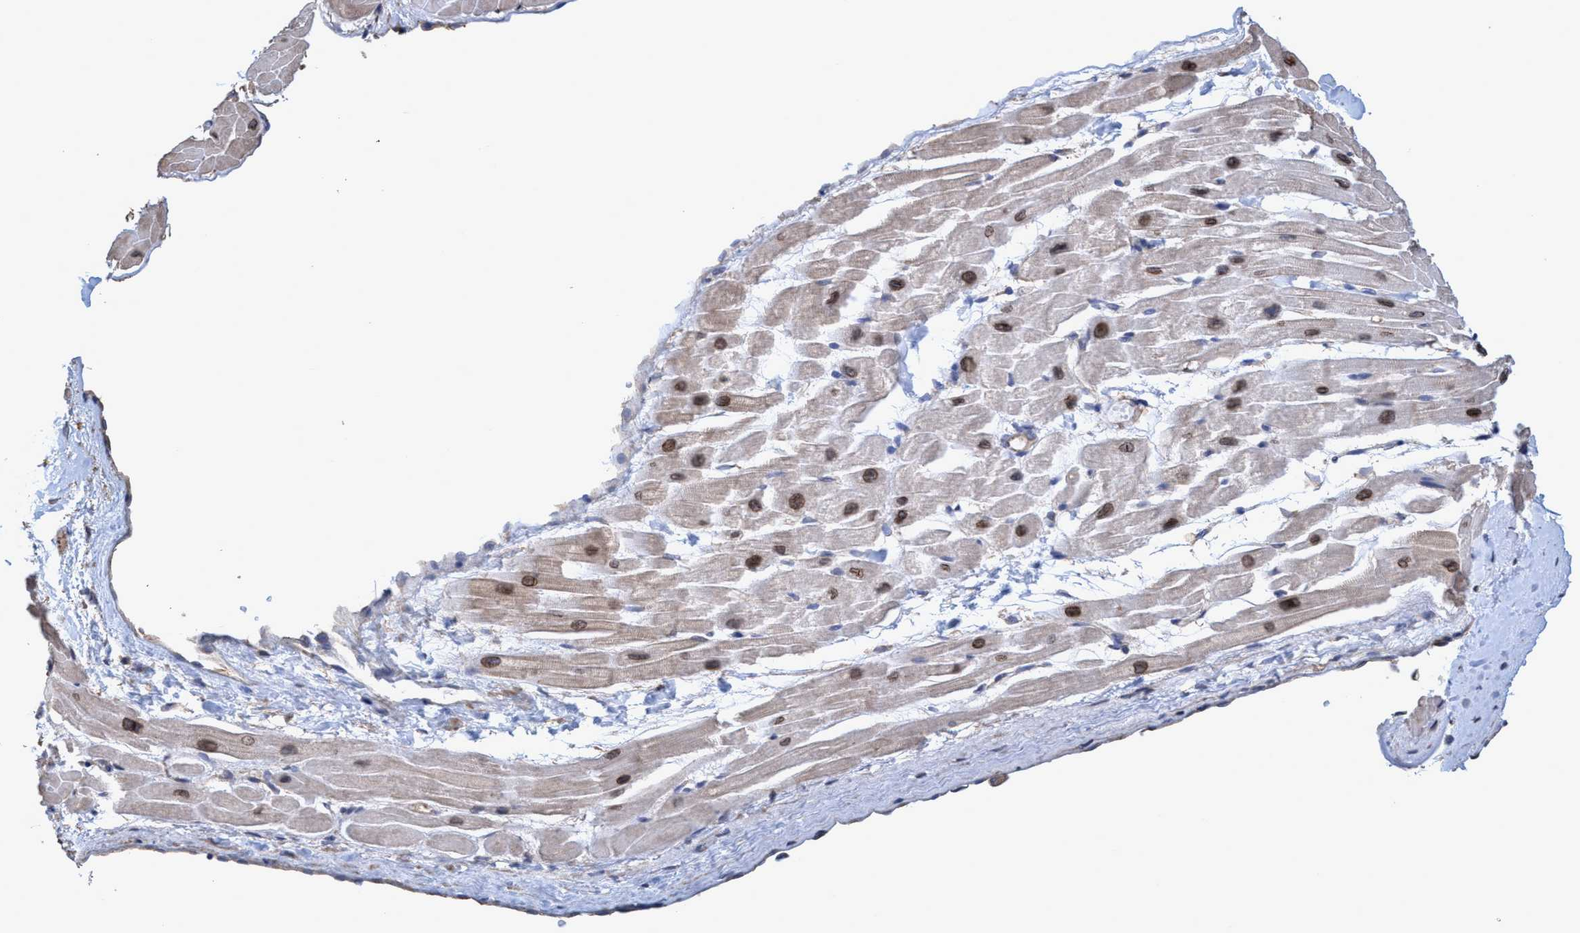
{"staining": {"intensity": "moderate", "quantity": "25%-75%", "location": "cytoplasmic/membranous,nuclear"}, "tissue": "heart muscle", "cell_type": "Cardiomyocytes", "image_type": "normal", "snomed": [{"axis": "morphology", "description": "Normal tissue, NOS"}, {"axis": "topography", "description": "Heart"}], "caption": "Heart muscle stained for a protein (brown) shows moderate cytoplasmic/membranous,nuclear positive staining in approximately 25%-75% of cardiomyocytes.", "gene": "BICD2", "patient": {"sex": "male", "age": 45}}